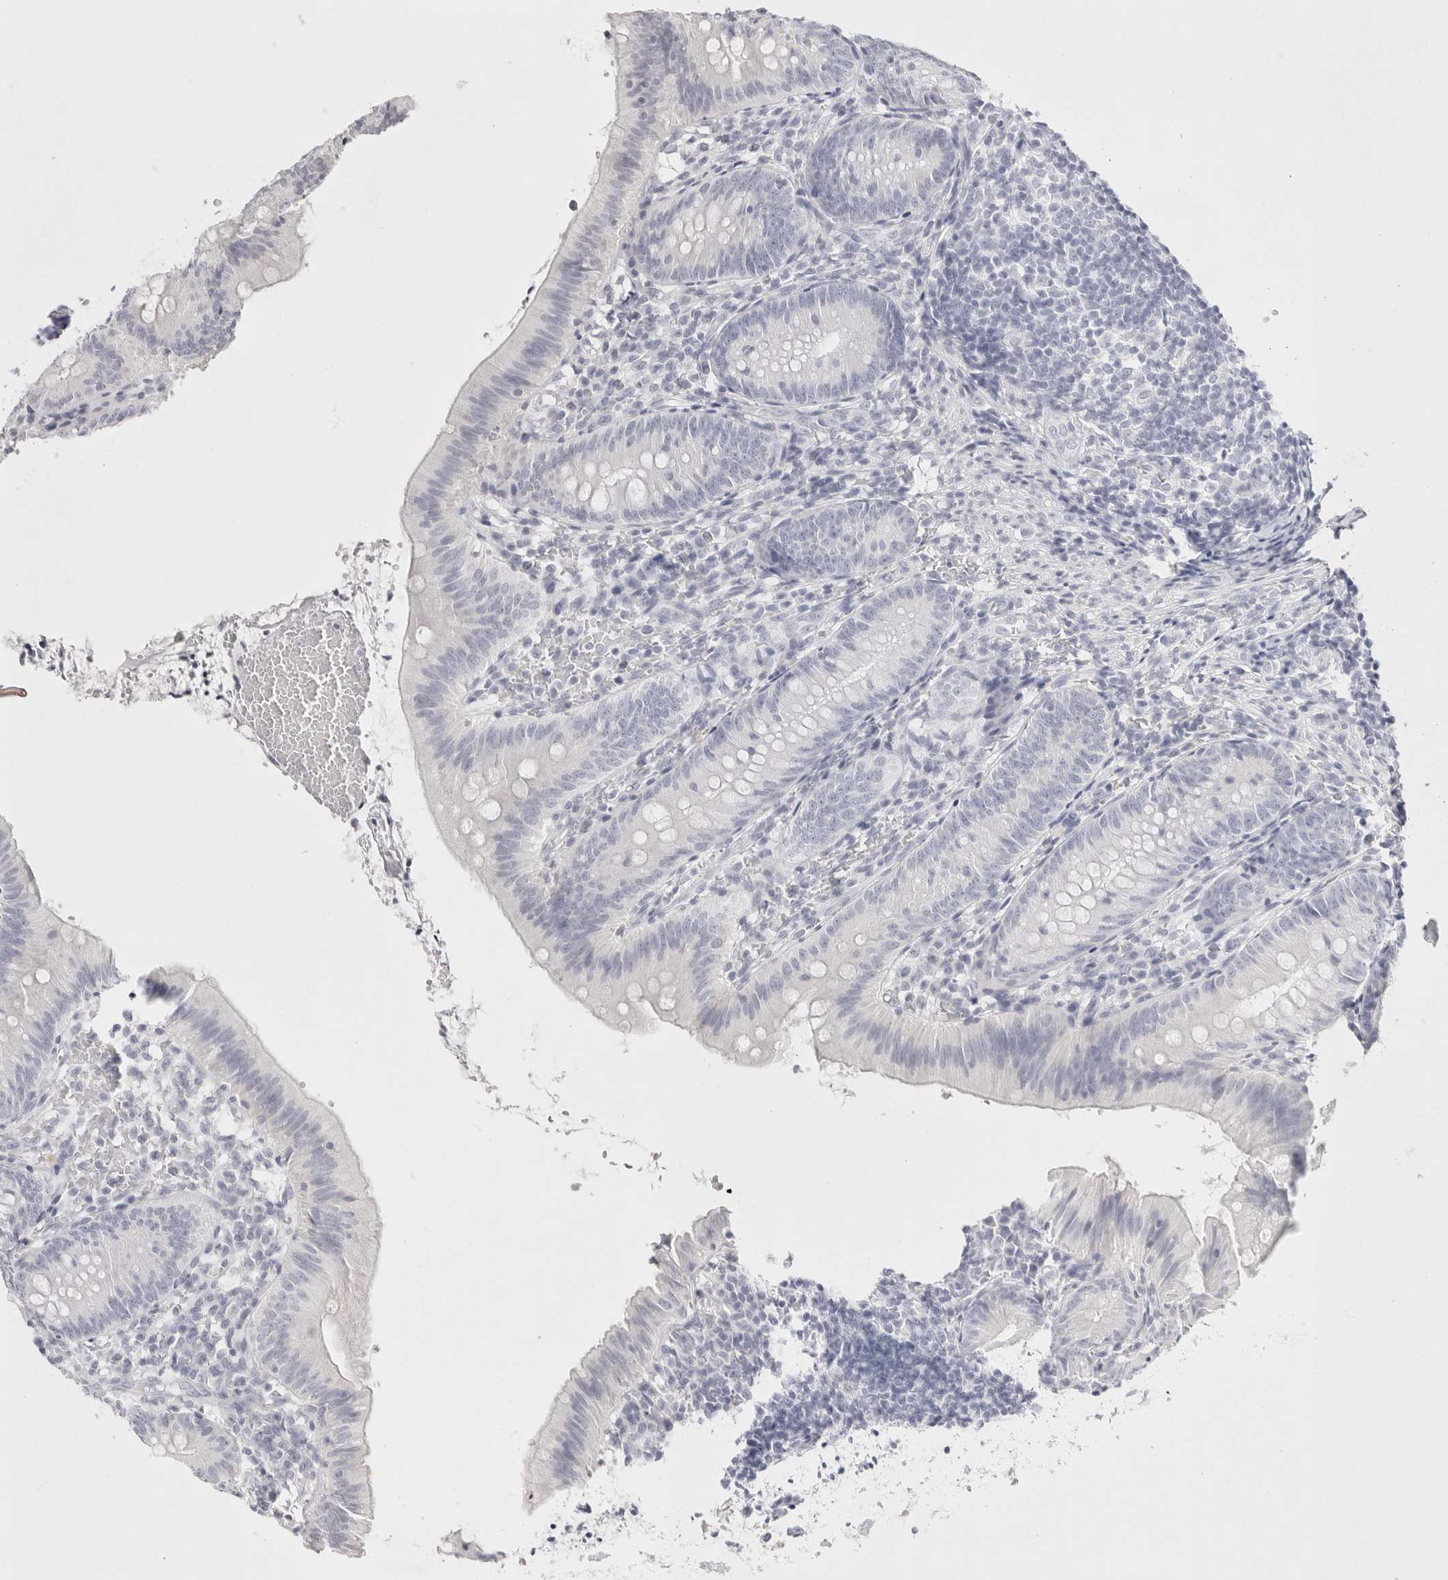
{"staining": {"intensity": "negative", "quantity": "none", "location": "none"}, "tissue": "appendix", "cell_type": "Glandular cells", "image_type": "normal", "snomed": [{"axis": "morphology", "description": "Normal tissue, NOS"}, {"axis": "topography", "description": "Appendix"}], "caption": "An image of appendix stained for a protein reveals no brown staining in glandular cells.", "gene": "GARIN1A", "patient": {"sex": "male", "age": 1}}